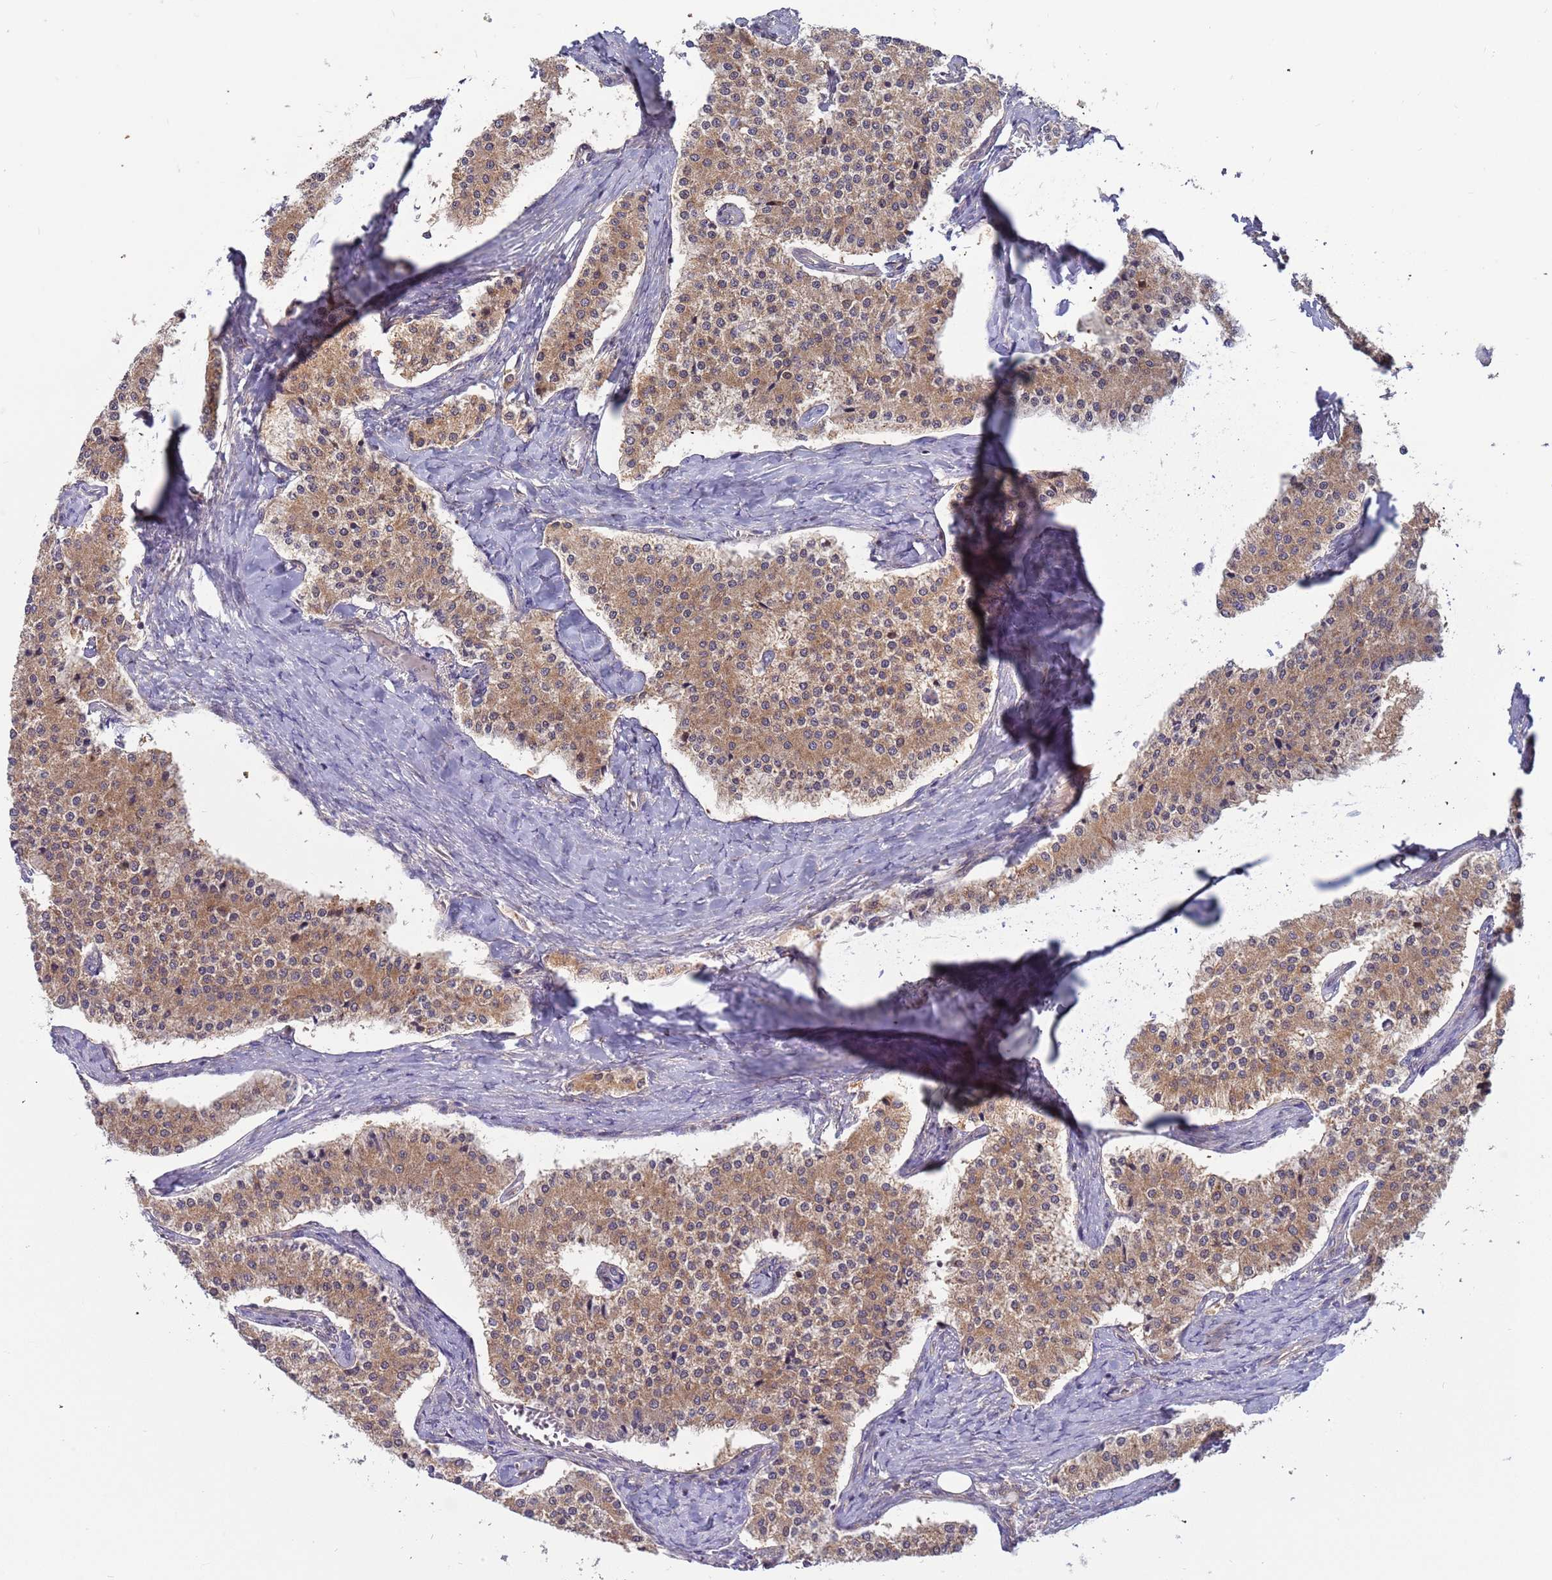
{"staining": {"intensity": "moderate", "quantity": ">75%", "location": "cytoplasmic/membranous"}, "tissue": "carcinoid", "cell_type": "Tumor cells", "image_type": "cancer", "snomed": [{"axis": "morphology", "description": "Carcinoid, malignant, NOS"}, {"axis": "topography", "description": "Colon"}], "caption": "Carcinoid (malignant) stained with a protein marker reveals moderate staining in tumor cells.", "gene": "UQCRQ", "patient": {"sex": "female", "age": 52}}